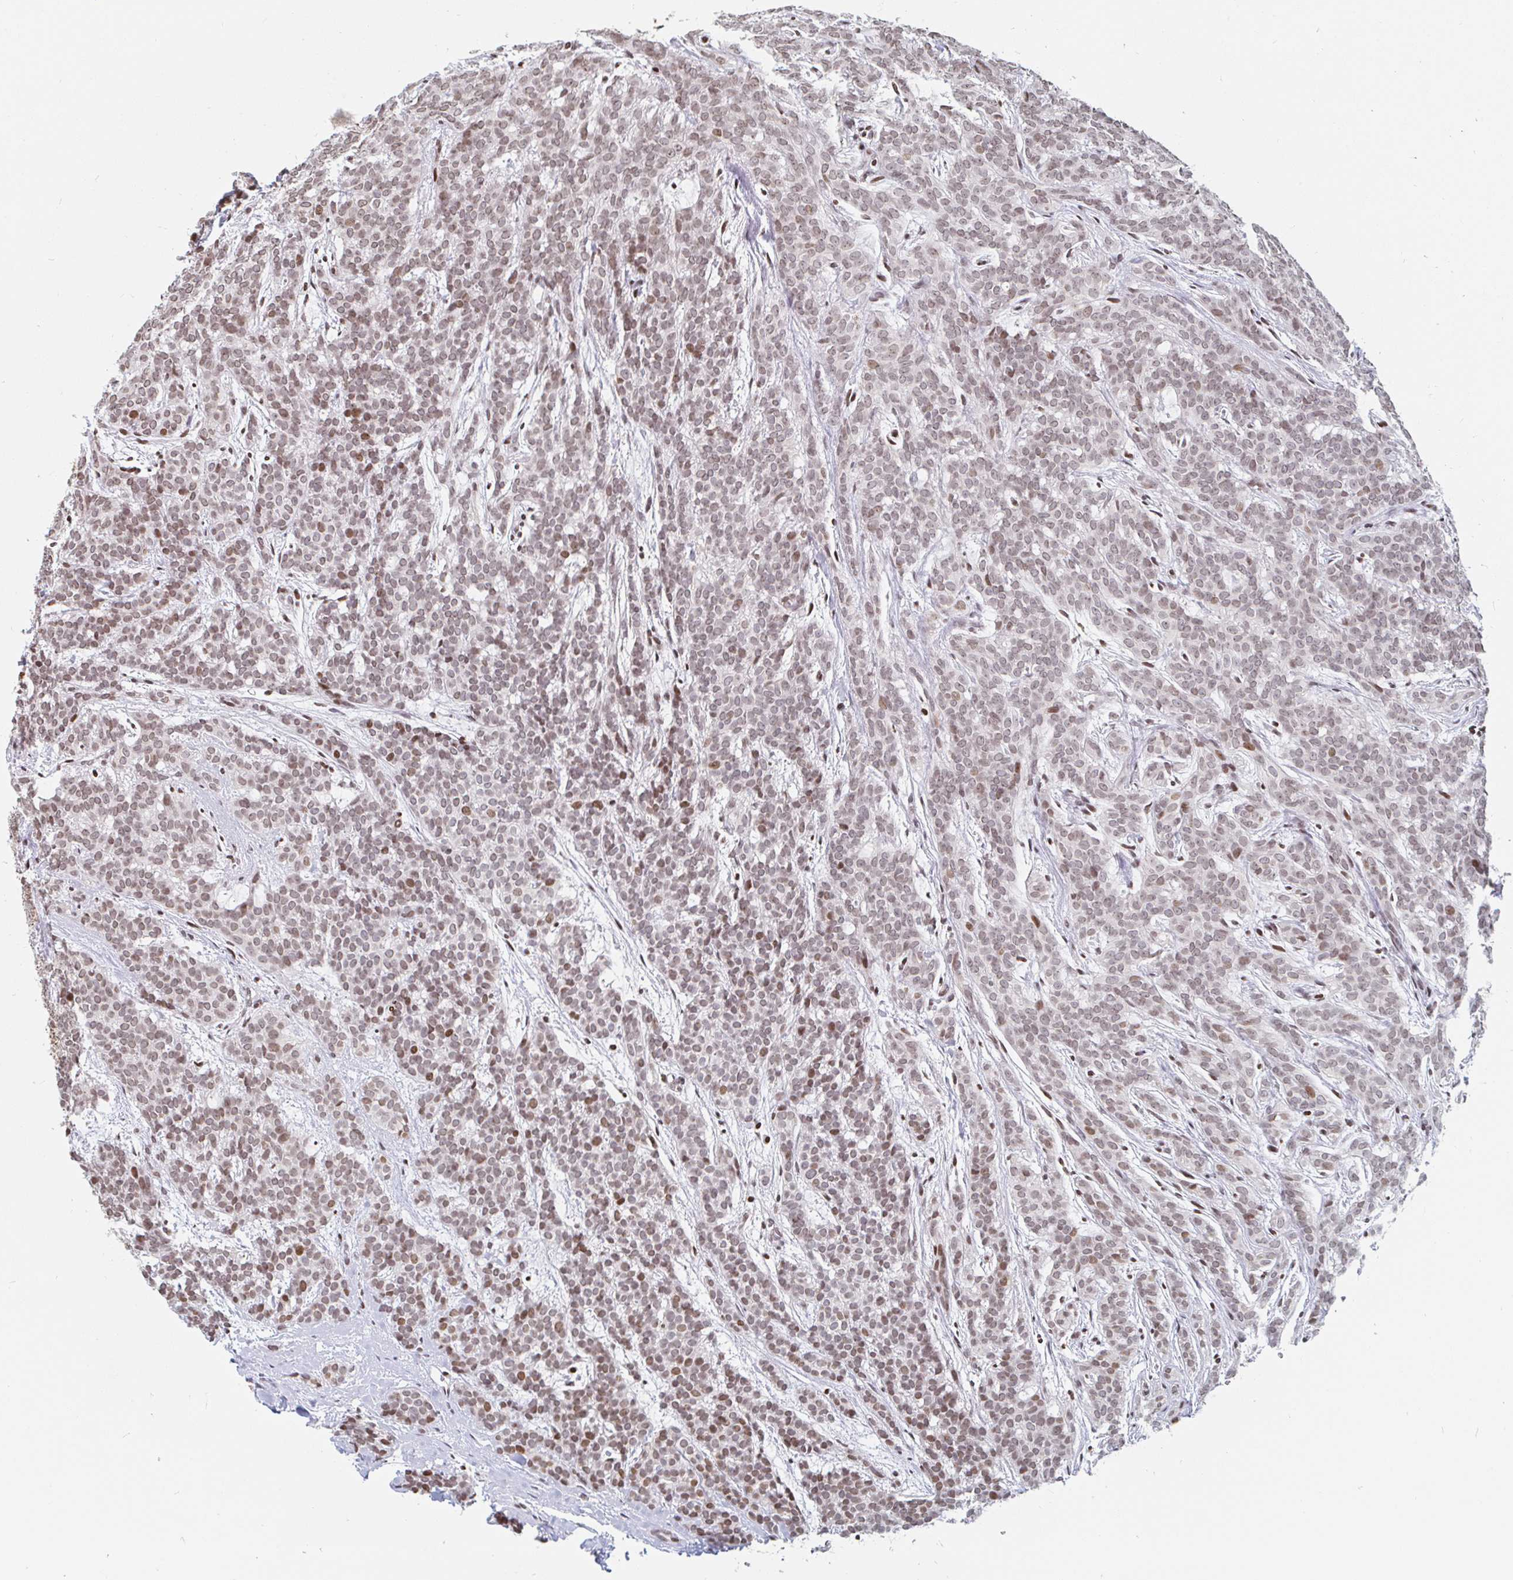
{"staining": {"intensity": "weak", "quantity": ">75%", "location": "nuclear"}, "tissue": "head and neck cancer", "cell_type": "Tumor cells", "image_type": "cancer", "snomed": [{"axis": "morphology", "description": "Normal tissue, NOS"}, {"axis": "morphology", "description": "Adenocarcinoma, NOS"}, {"axis": "topography", "description": "Oral tissue"}, {"axis": "topography", "description": "Head-Neck"}], "caption": "Immunohistochemical staining of head and neck adenocarcinoma exhibits low levels of weak nuclear protein positivity in approximately >75% of tumor cells.", "gene": "HOXC10", "patient": {"sex": "female", "age": 57}}